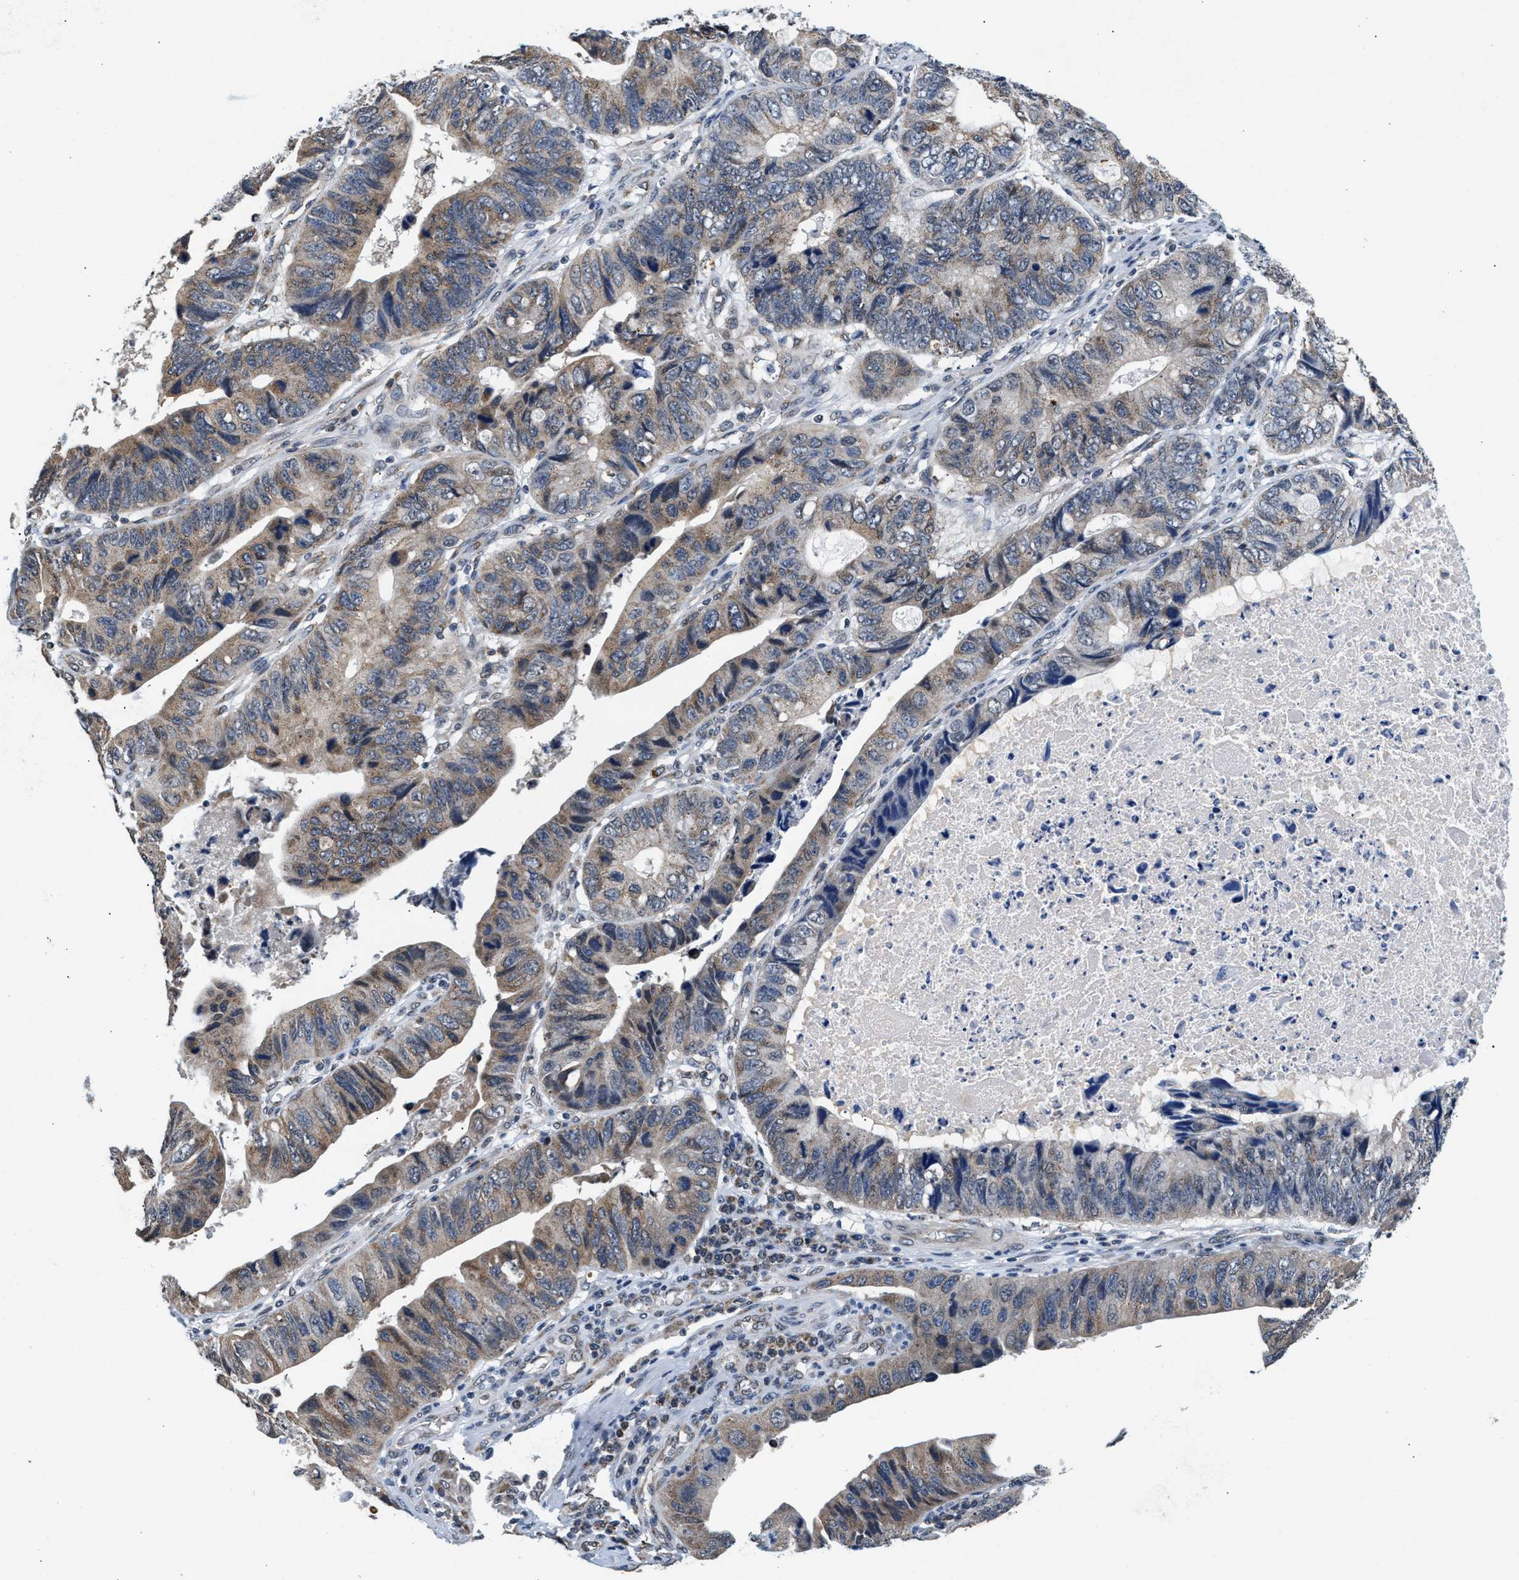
{"staining": {"intensity": "weak", "quantity": "25%-75%", "location": "cytoplasmic/membranous"}, "tissue": "stomach cancer", "cell_type": "Tumor cells", "image_type": "cancer", "snomed": [{"axis": "morphology", "description": "Adenocarcinoma, NOS"}, {"axis": "topography", "description": "Stomach"}], "caption": "Adenocarcinoma (stomach) stained with immunohistochemistry demonstrates weak cytoplasmic/membranous expression in about 25%-75% of tumor cells. The staining was performed using DAB, with brown indicating positive protein expression. Nuclei are stained blue with hematoxylin.", "gene": "KCNMB2", "patient": {"sex": "male", "age": 59}}